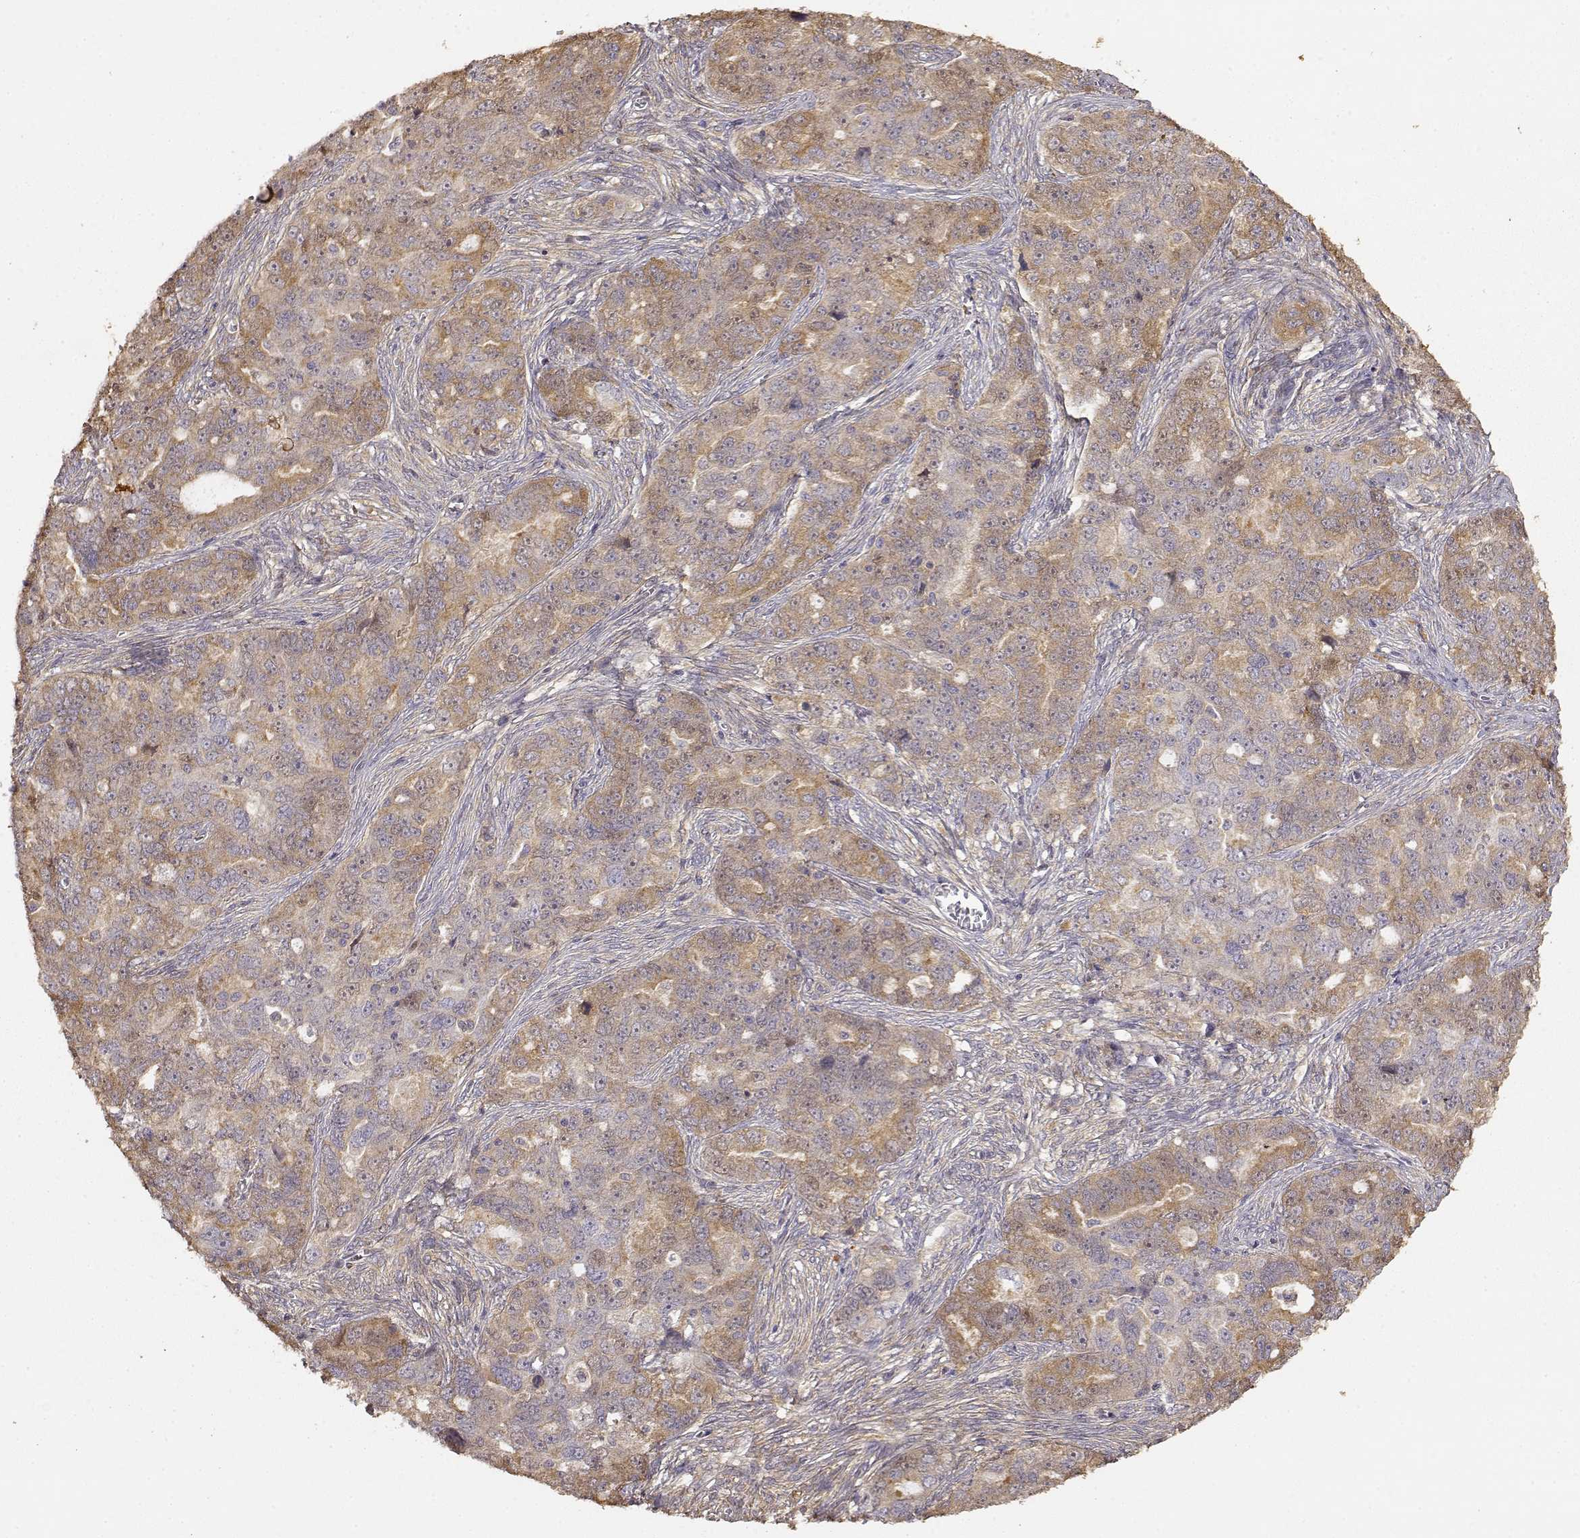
{"staining": {"intensity": "moderate", "quantity": ">75%", "location": "cytoplasmic/membranous"}, "tissue": "ovarian cancer", "cell_type": "Tumor cells", "image_type": "cancer", "snomed": [{"axis": "morphology", "description": "Cystadenocarcinoma, serous, NOS"}, {"axis": "topography", "description": "Ovary"}], "caption": "This is an image of immunohistochemistry (IHC) staining of ovarian serous cystadenocarcinoma, which shows moderate expression in the cytoplasmic/membranous of tumor cells.", "gene": "CRIM1", "patient": {"sex": "female", "age": 51}}